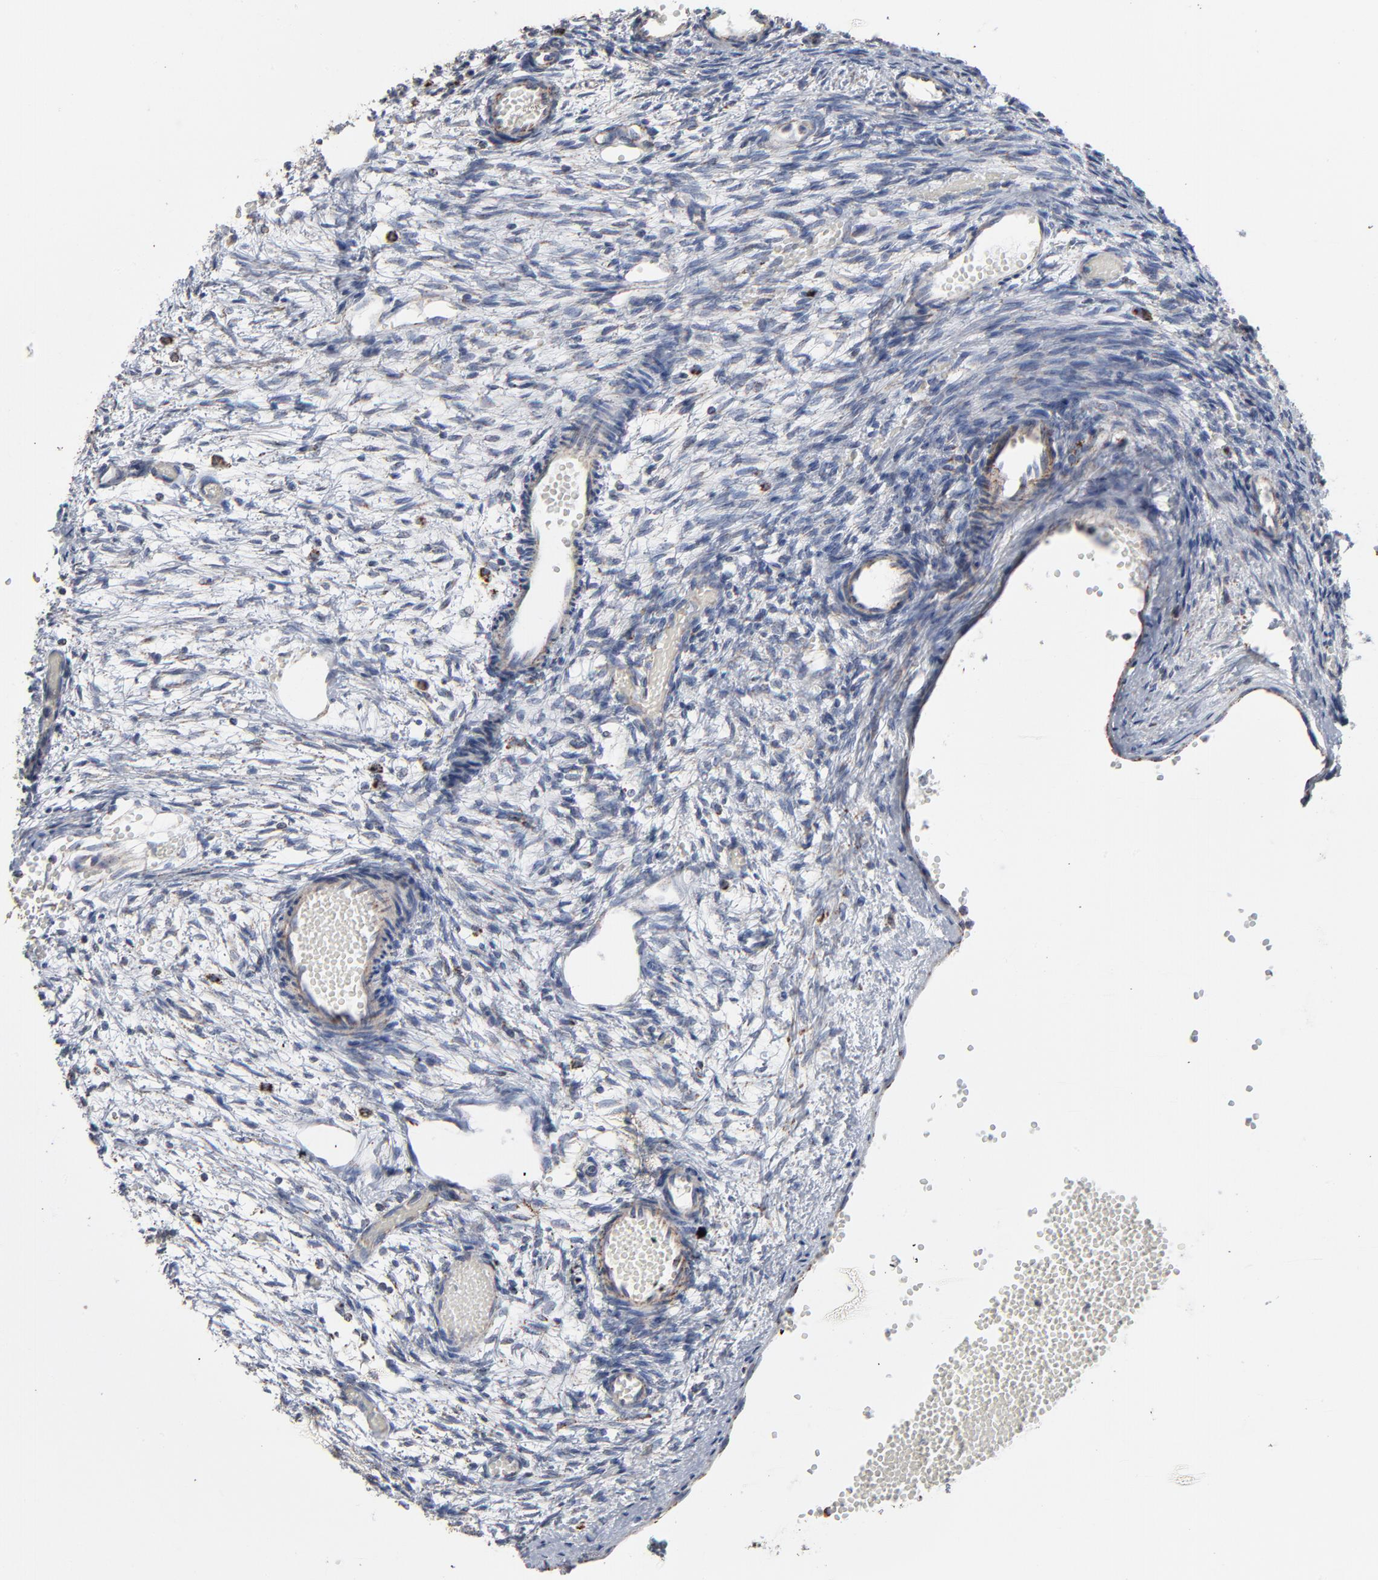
{"staining": {"intensity": "weak", "quantity": "25%-75%", "location": "cytoplasmic/membranous"}, "tissue": "ovary", "cell_type": "Ovarian stroma cells", "image_type": "normal", "snomed": [{"axis": "morphology", "description": "Normal tissue, NOS"}, {"axis": "topography", "description": "Ovary"}], "caption": "Ovary was stained to show a protein in brown. There is low levels of weak cytoplasmic/membranous expression in about 25%-75% of ovarian stroma cells. The protein of interest is stained brown, and the nuclei are stained in blue (DAB IHC with brightfield microscopy, high magnification).", "gene": "UQCRC1", "patient": {"sex": "female", "age": 35}}